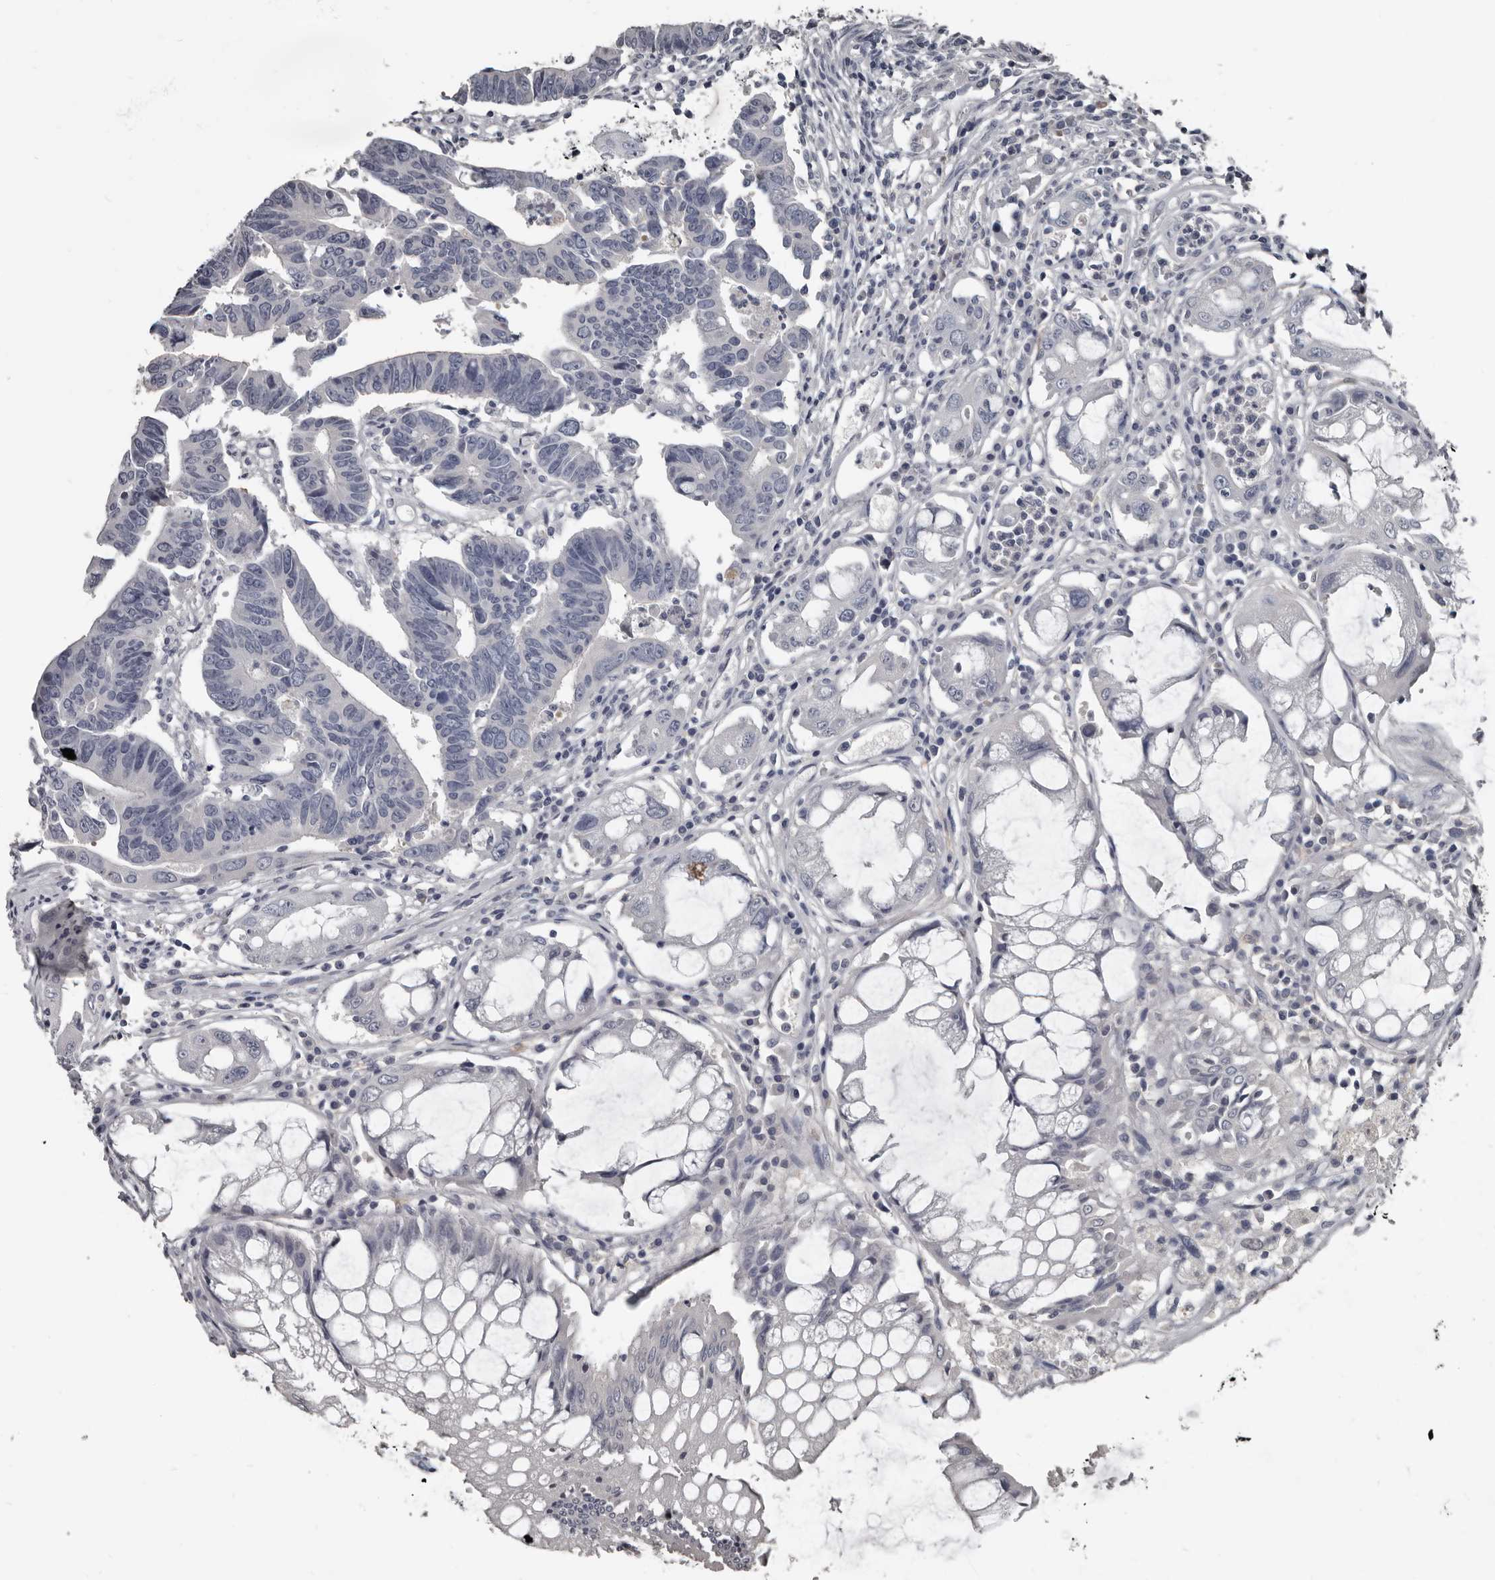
{"staining": {"intensity": "negative", "quantity": "none", "location": "none"}, "tissue": "colorectal cancer", "cell_type": "Tumor cells", "image_type": "cancer", "snomed": [{"axis": "morphology", "description": "Adenocarcinoma, NOS"}, {"axis": "topography", "description": "Rectum"}], "caption": "Immunohistochemistry (IHC) image of neoplastic tissue: colorectal cancer stained with DAB (3,3'-diaminobenzidine) exhibits no significant protein expression in tumor cells. (DAB immunohistochemistry, high magnification).", "gene": "GREB1", "patient": {"sex": "female", "age": 65}}